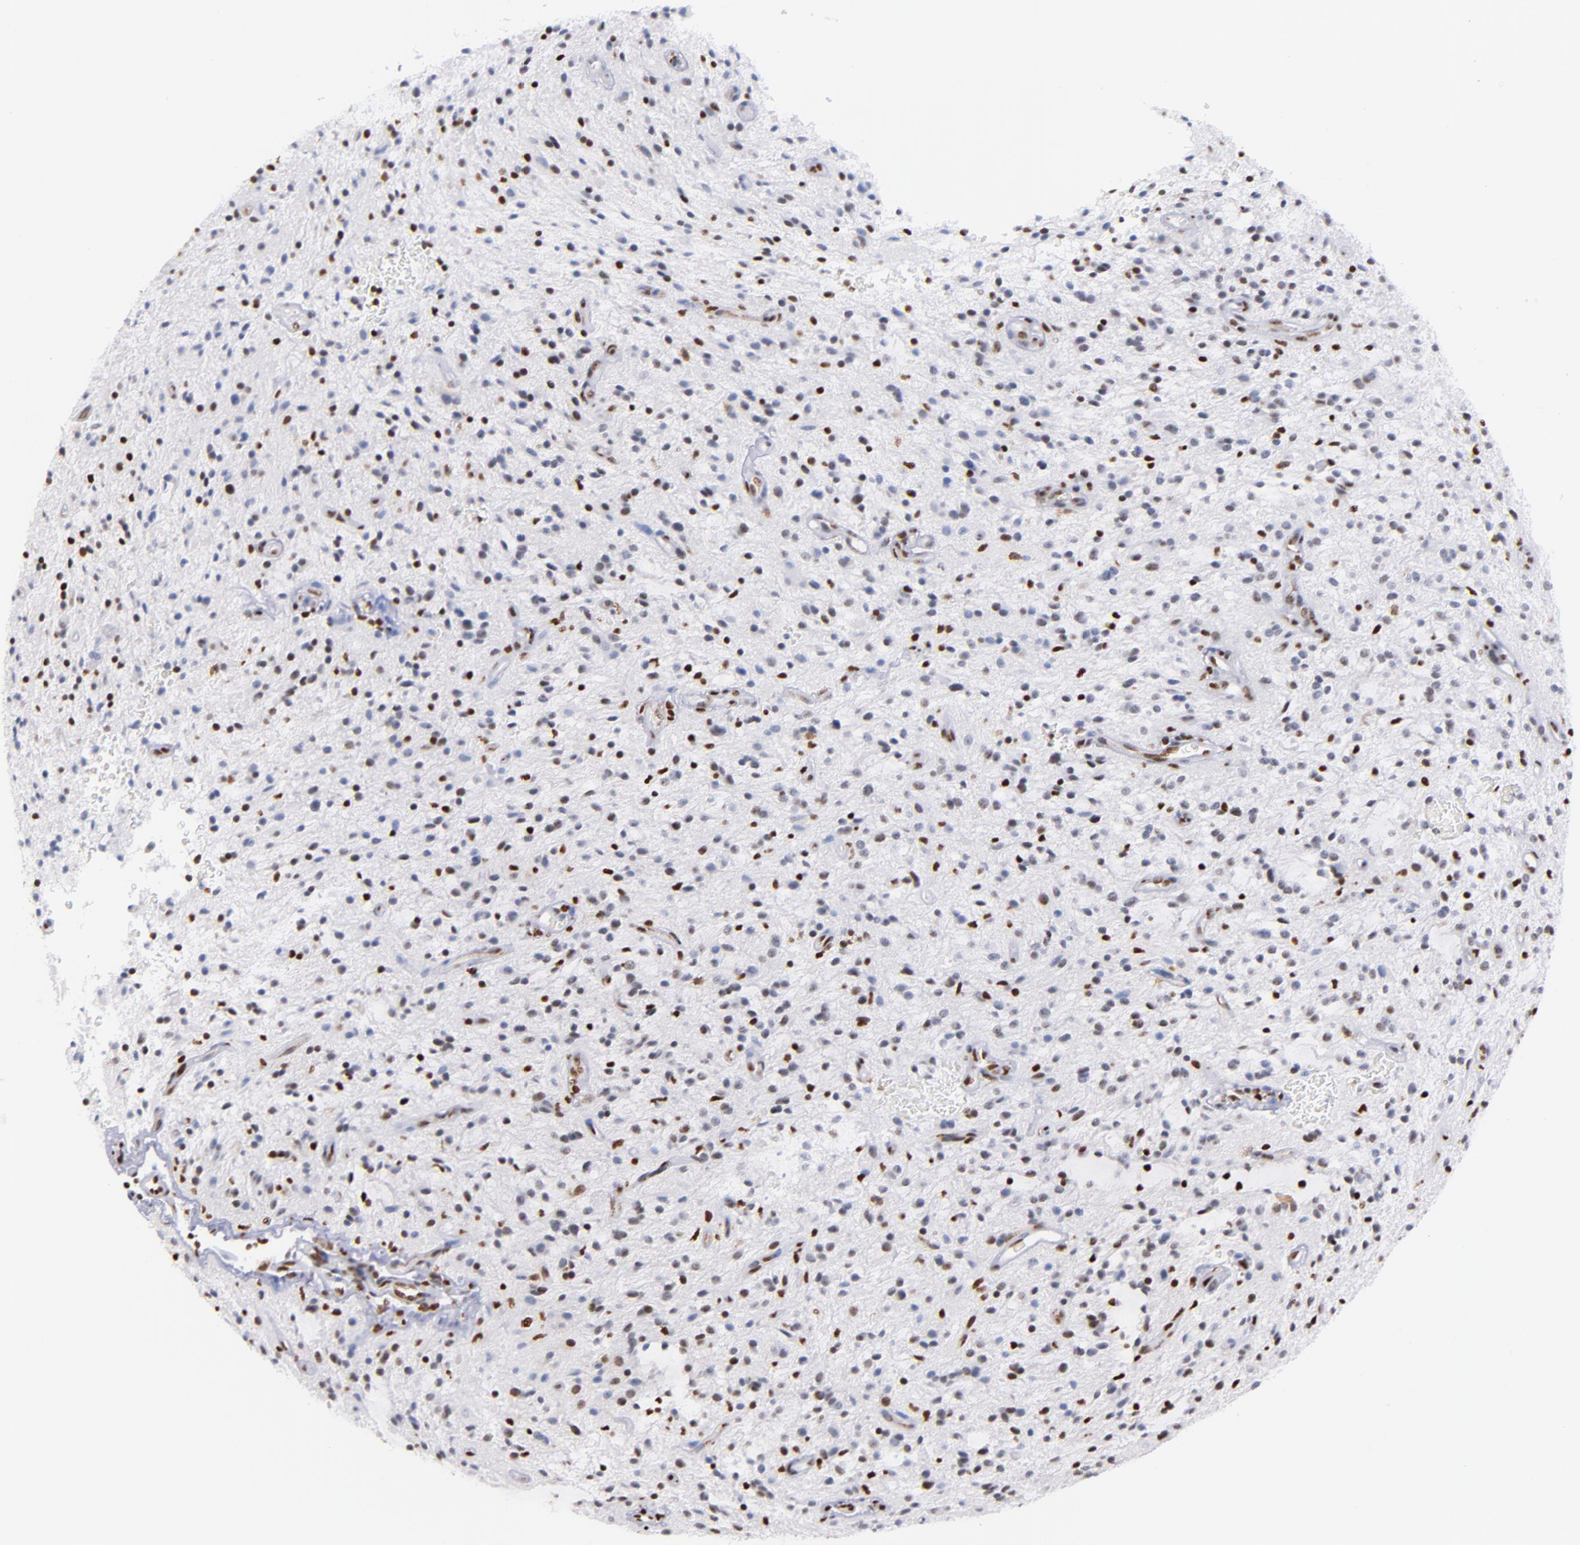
{"staining": {"intensity": "moderate", "quantity": "25%-75%", "location": "nuclear"}, "tissue": "glioma", "cell_type": "Tumor cells", "image_type": "cancer", "snomed": [{"axis": "morphology", "description": "Glioma, malignant, NOS"}, {"axis": "topography", "description": "Cerebellum"}], "caption": "A photomicrograph of glioma stained for a protein reveals moderate nuclear brown staining in tumor cells.", "gene": "IFI16", "patient": {"sex": "female", "age": 10}}